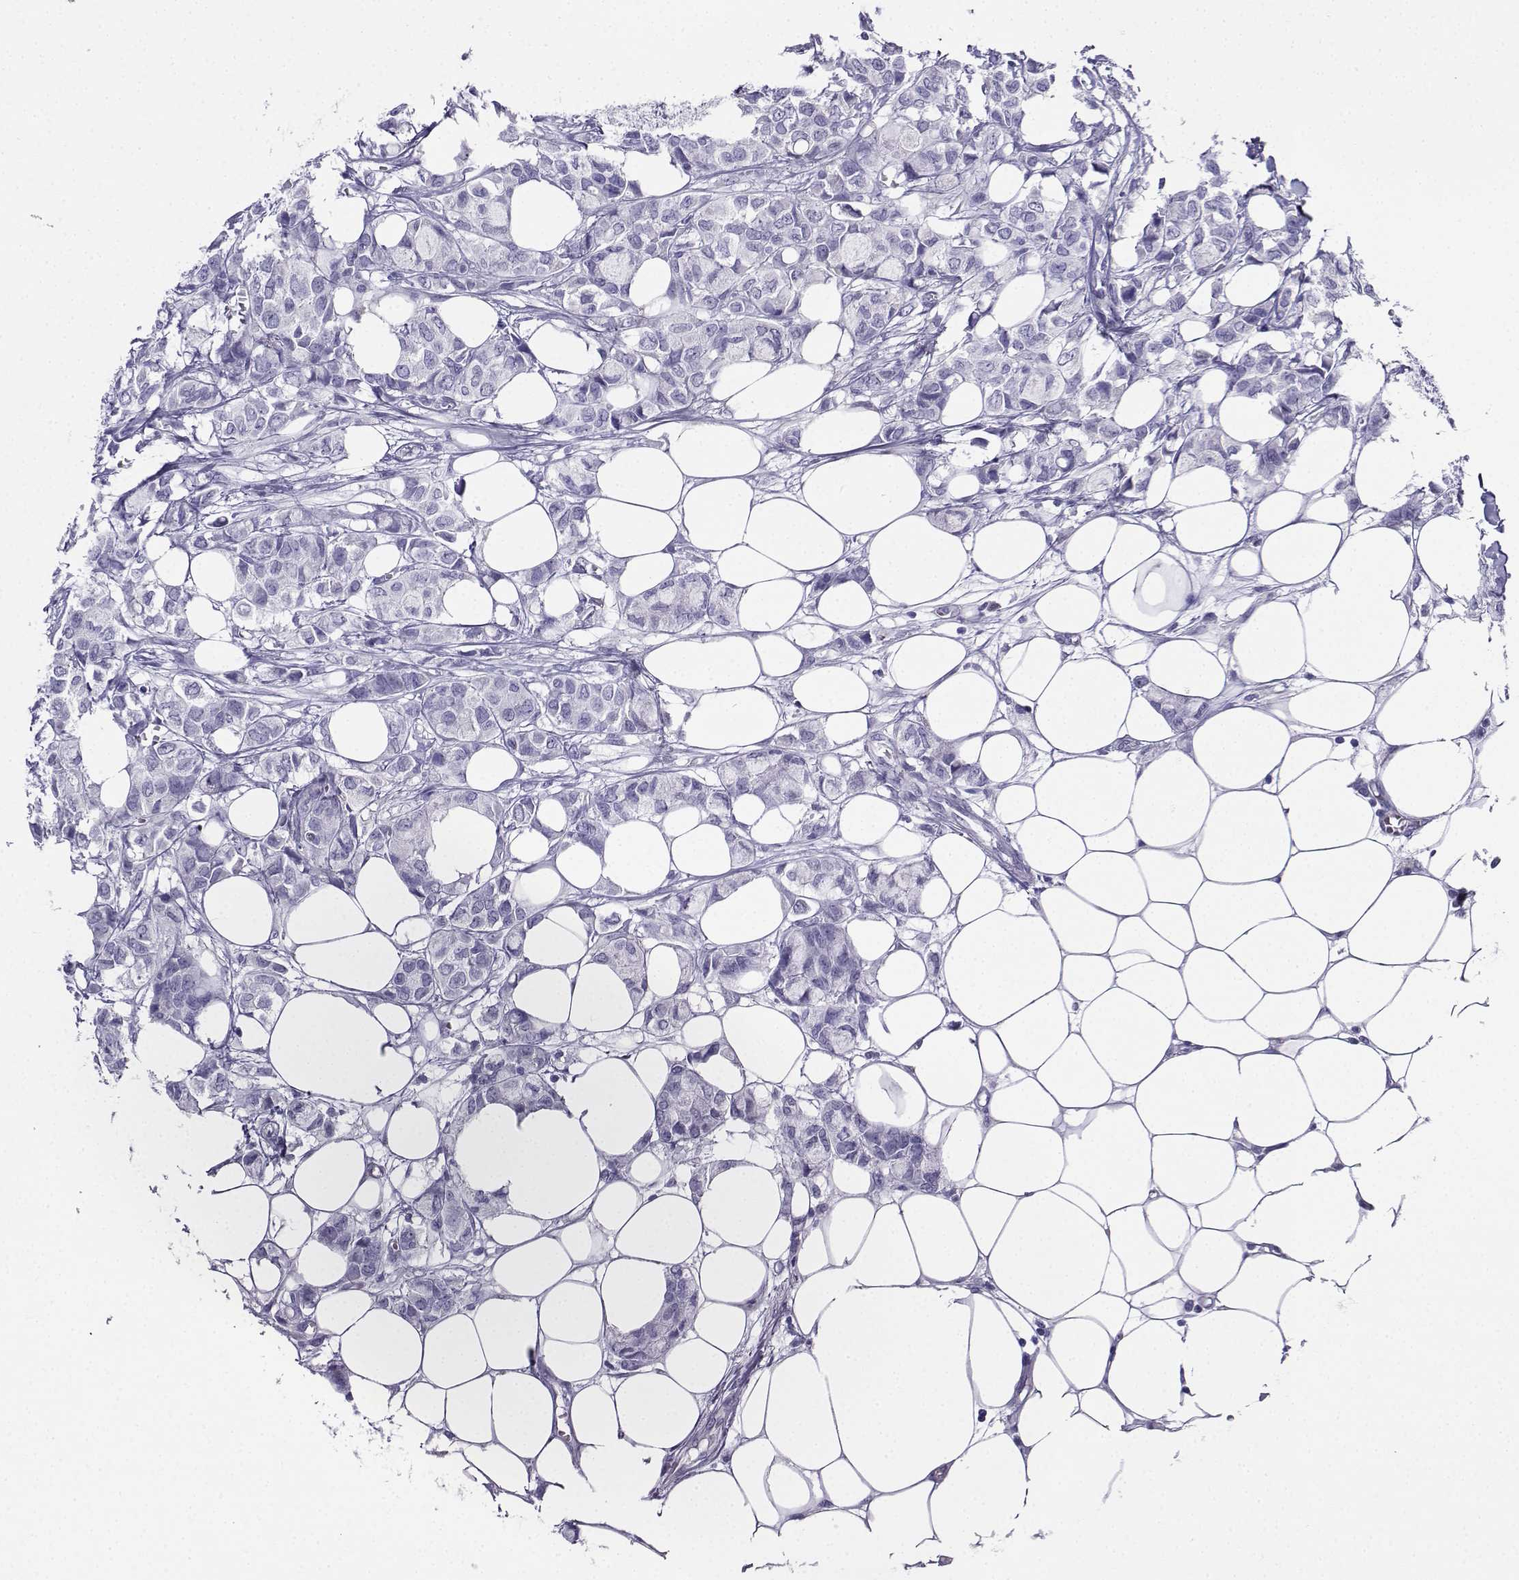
{"staining": {"intensity": "negative", "quantity": "none", "location": "none"}, "tissue": "breast cancer", "cell_type": "Tumor cells", "image_type": "cancer", "snomed": [{"axis": "morphology", "description": "Duct carcinoma"}, {"axis": "topography", "description": "Breast"}], "caption": "An immunohistochemistry (IHC) micrograph of breast cancer is shown. There is no staining in tumor cells of breast cancer.", "gene": "CD109", "patient": {"sex": "female", "age": 85}}